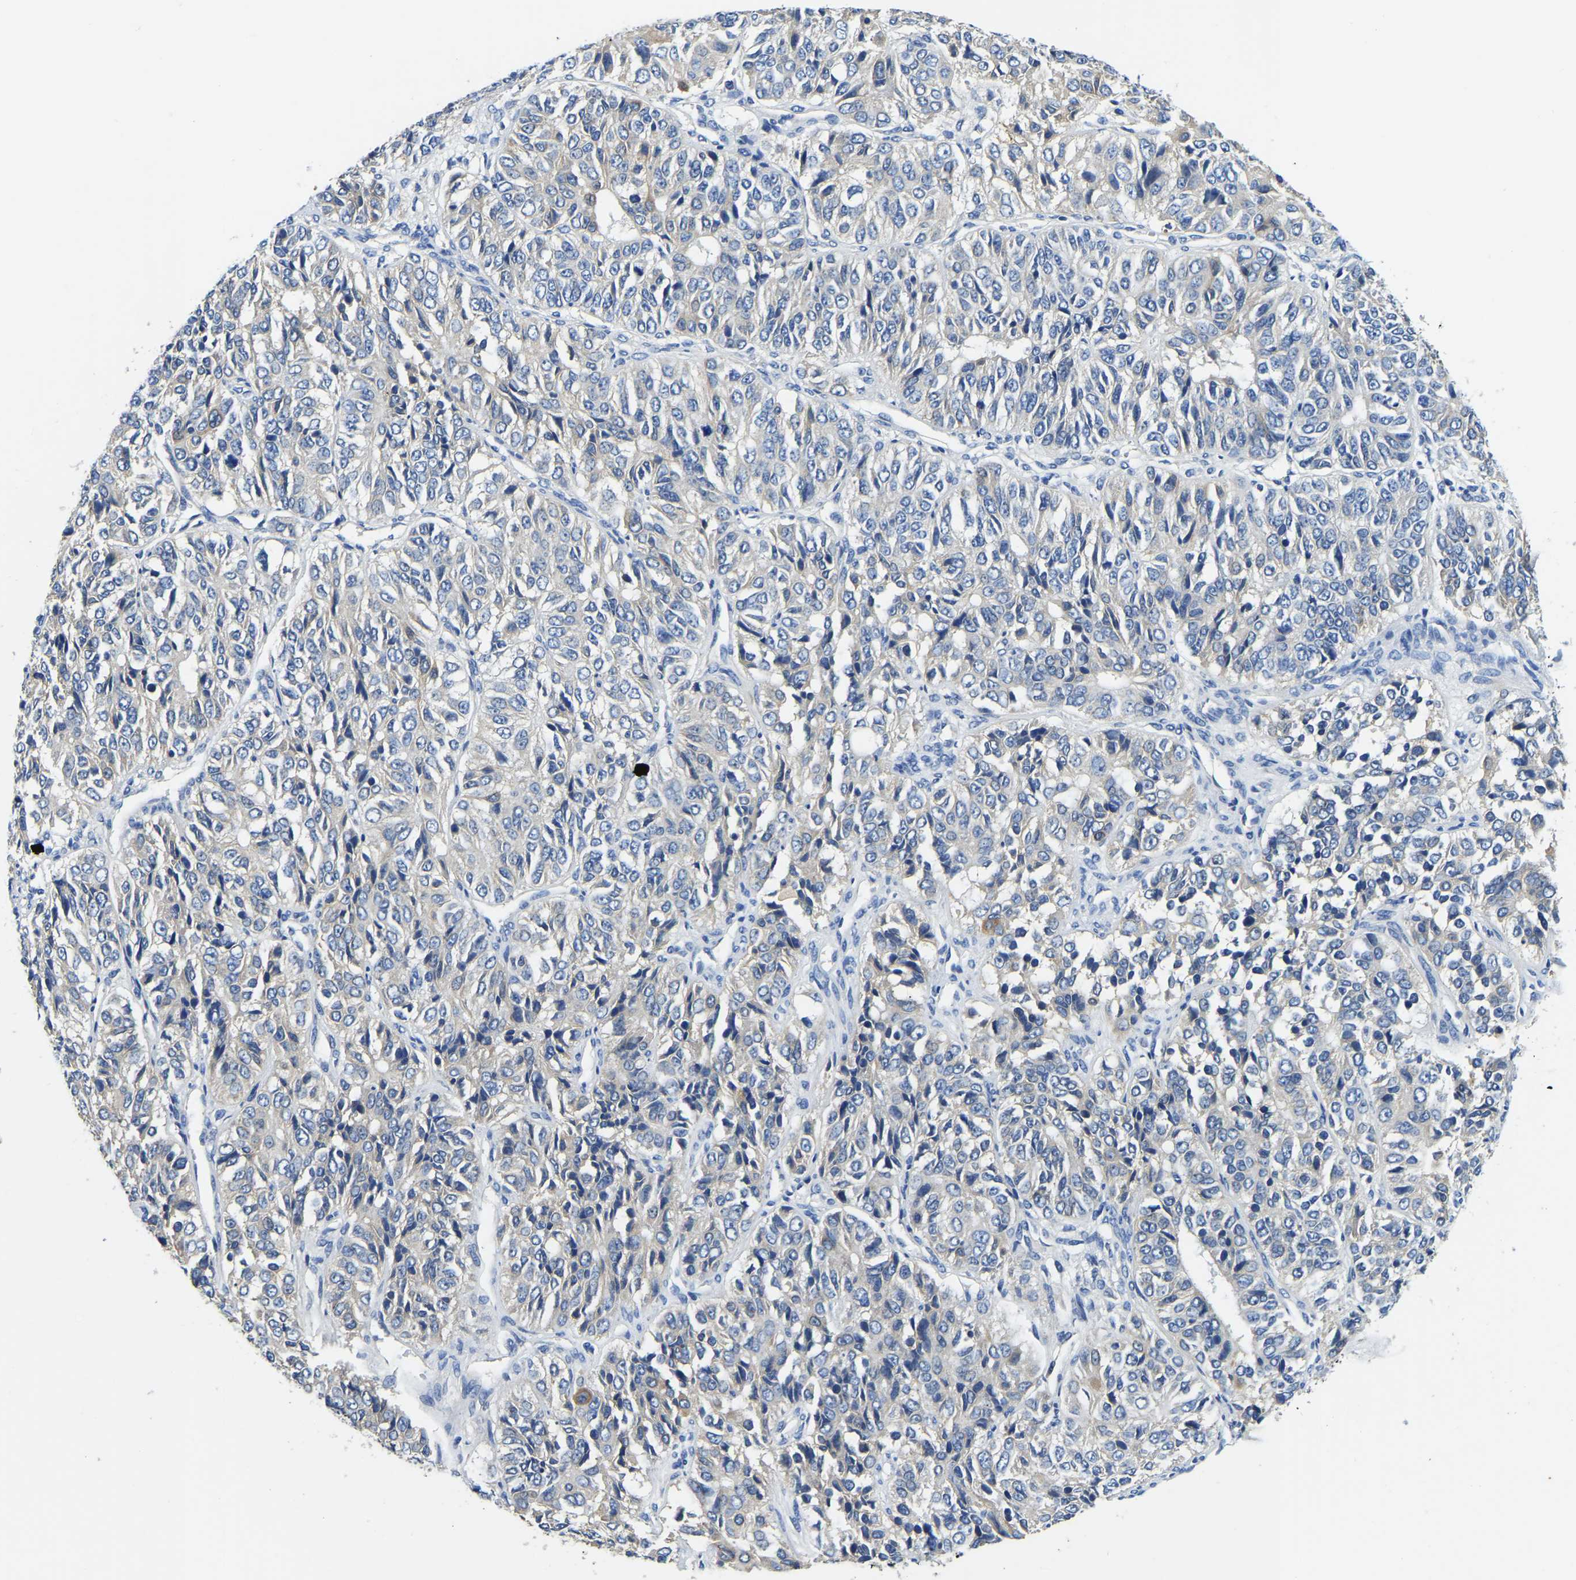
{"staining": {"intensity": "negative", "quantity": "none", "location": "none"}, "tissue": "ovarian cancer", "cell_type": "Tumor cells", "image_type": "cancer", "snomed": [{"axis": "morphology", "description": "Carcinoma, endometroid"}, {"axis": "topography", "description": "Ovary"}], "caption": "Ovarian cancer (endometroid carcinoma) was stained to show a protein in brown. There is no significant expression in tumor cells.", "gene": "STAT2", "patient": {"sex": "female", "age": 51}}